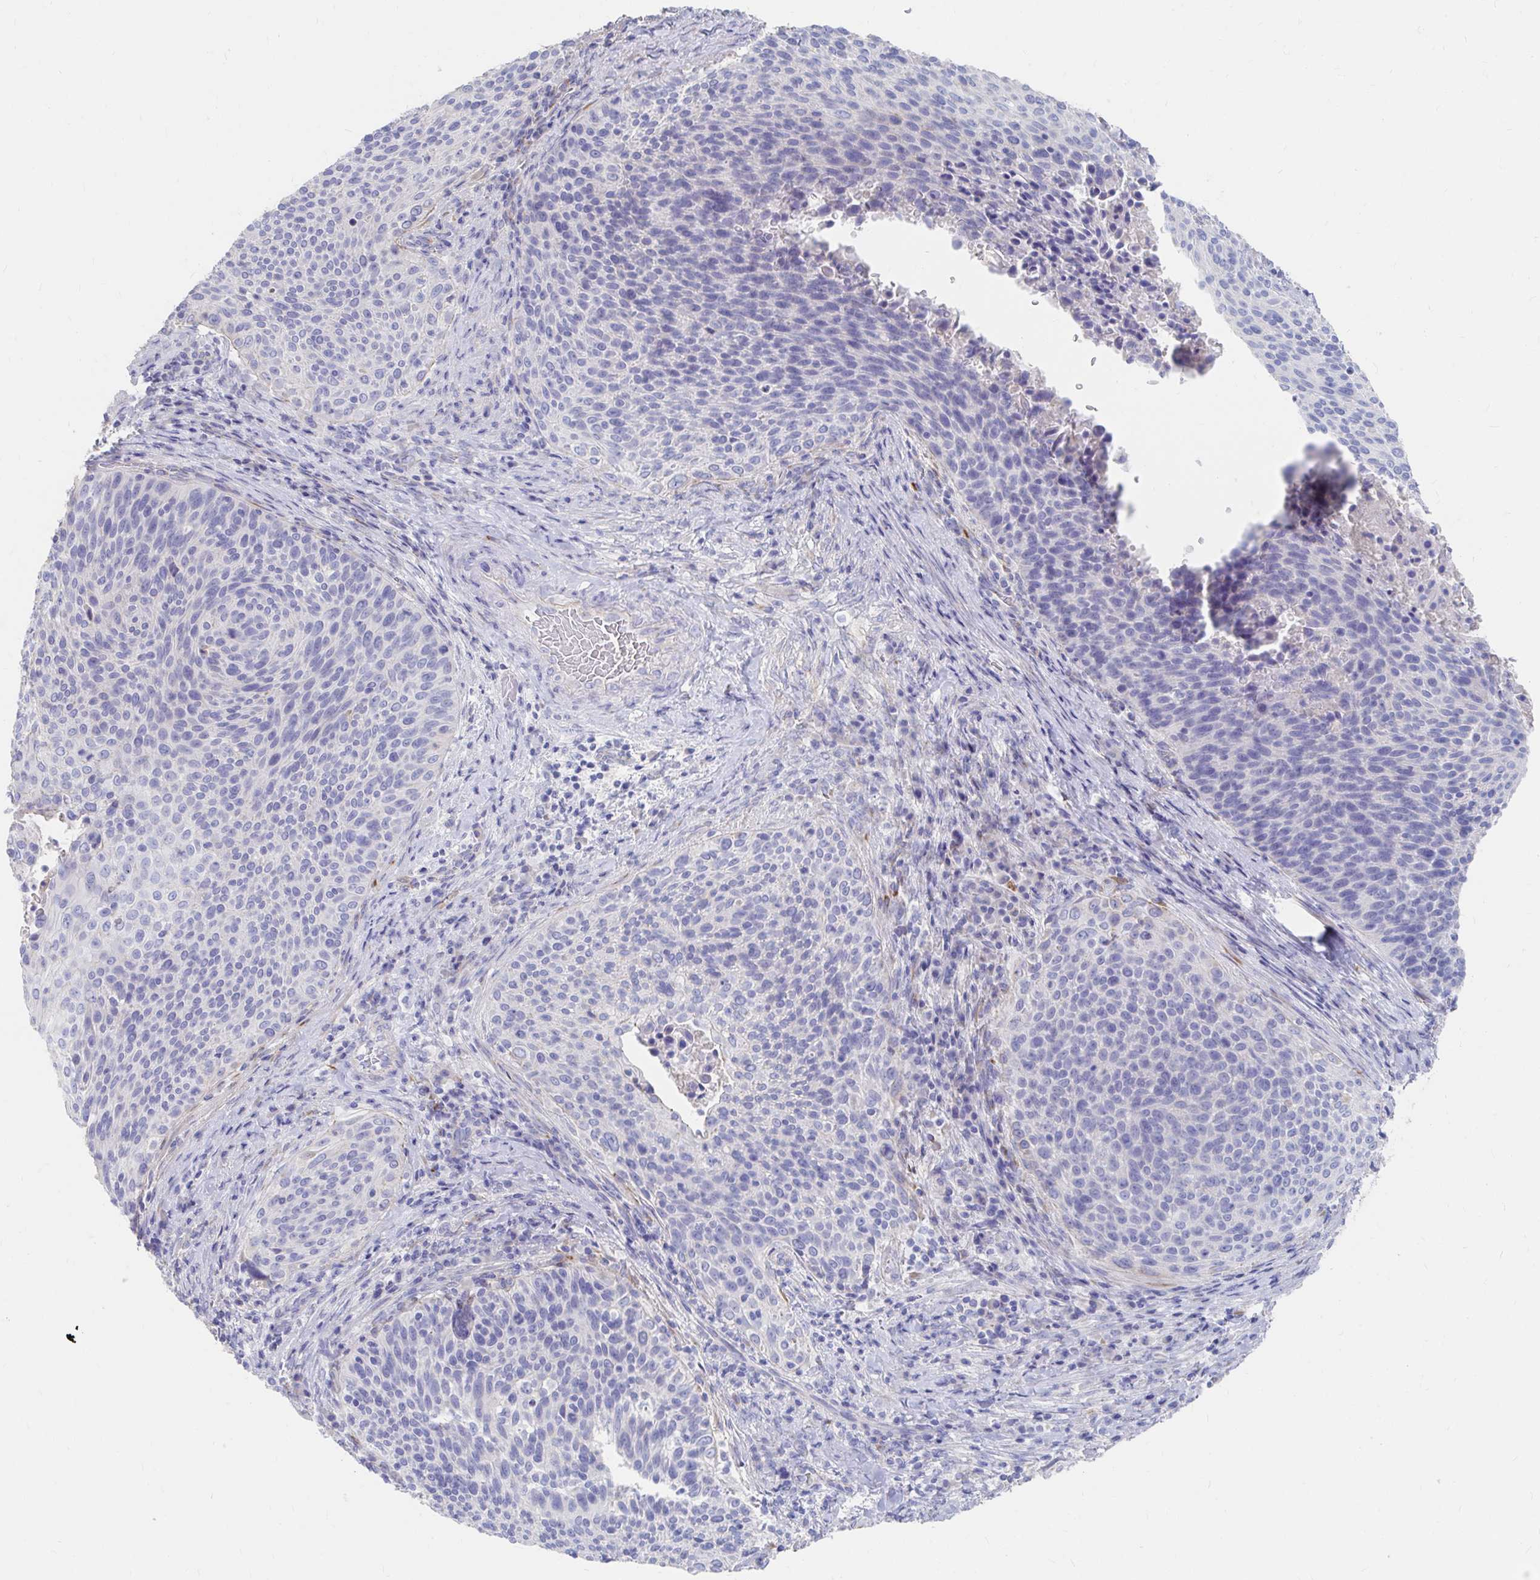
{"staining": {"intensity": "negative", "quantity": "none", "location": "none"}, "tissue": "cervical cancer", "cell_type": "Tumor cells", "image_type": "cancer", "snomed": [{"axis": "morphology", "description": "Squamous cell carcinoma, NOS"}, {"axis": "topography", "description": "Cervix"}], "caption": "Protein analysis of cervical squamous cell carcinoma demonstrates no significant positivity in tumor cells.", "gene": "LAMC3", "patient": {"sex": "female", "age": 31}}